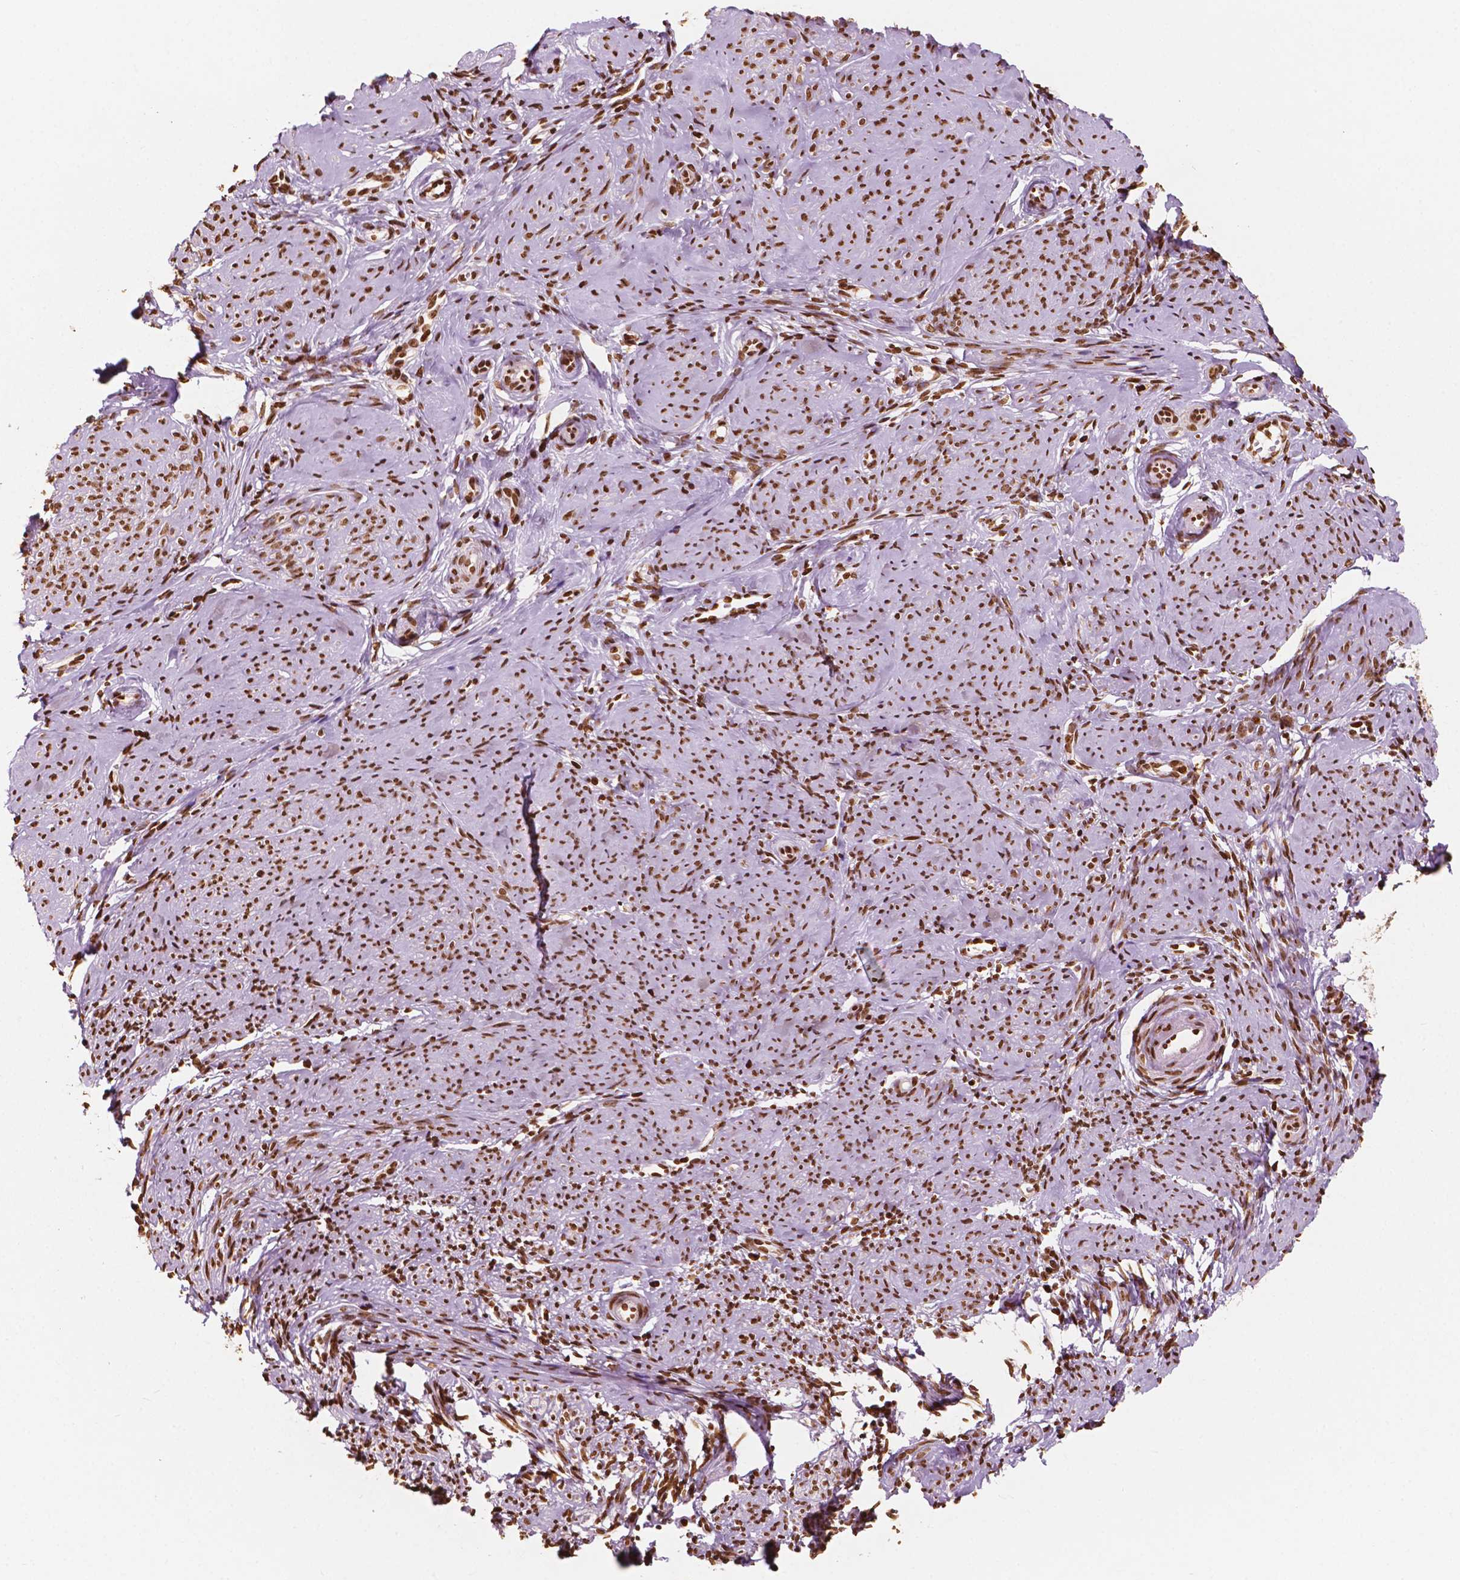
{"staining": {"intensity": "strong", "quantity": ">75%", "location": "nuclear"}, "tissue": "smooth muscle", "cell_type": "Smooth muscle cells", "image_type": "normal", "snomed": [{"axis": "morphology", "description": "Normal tissue, NOS"}, {"axis": "topography", "description": "Smooth muscle"}], "caption": "A high amount of strong nuclear staining is seen in about >75% of smooth muscle cells in normal smooth muscle. (Brightfield microscopy of DAB IHC at high magnification).", "gene": "H3C7", "patient": {"sex": "female", "age": 48}}